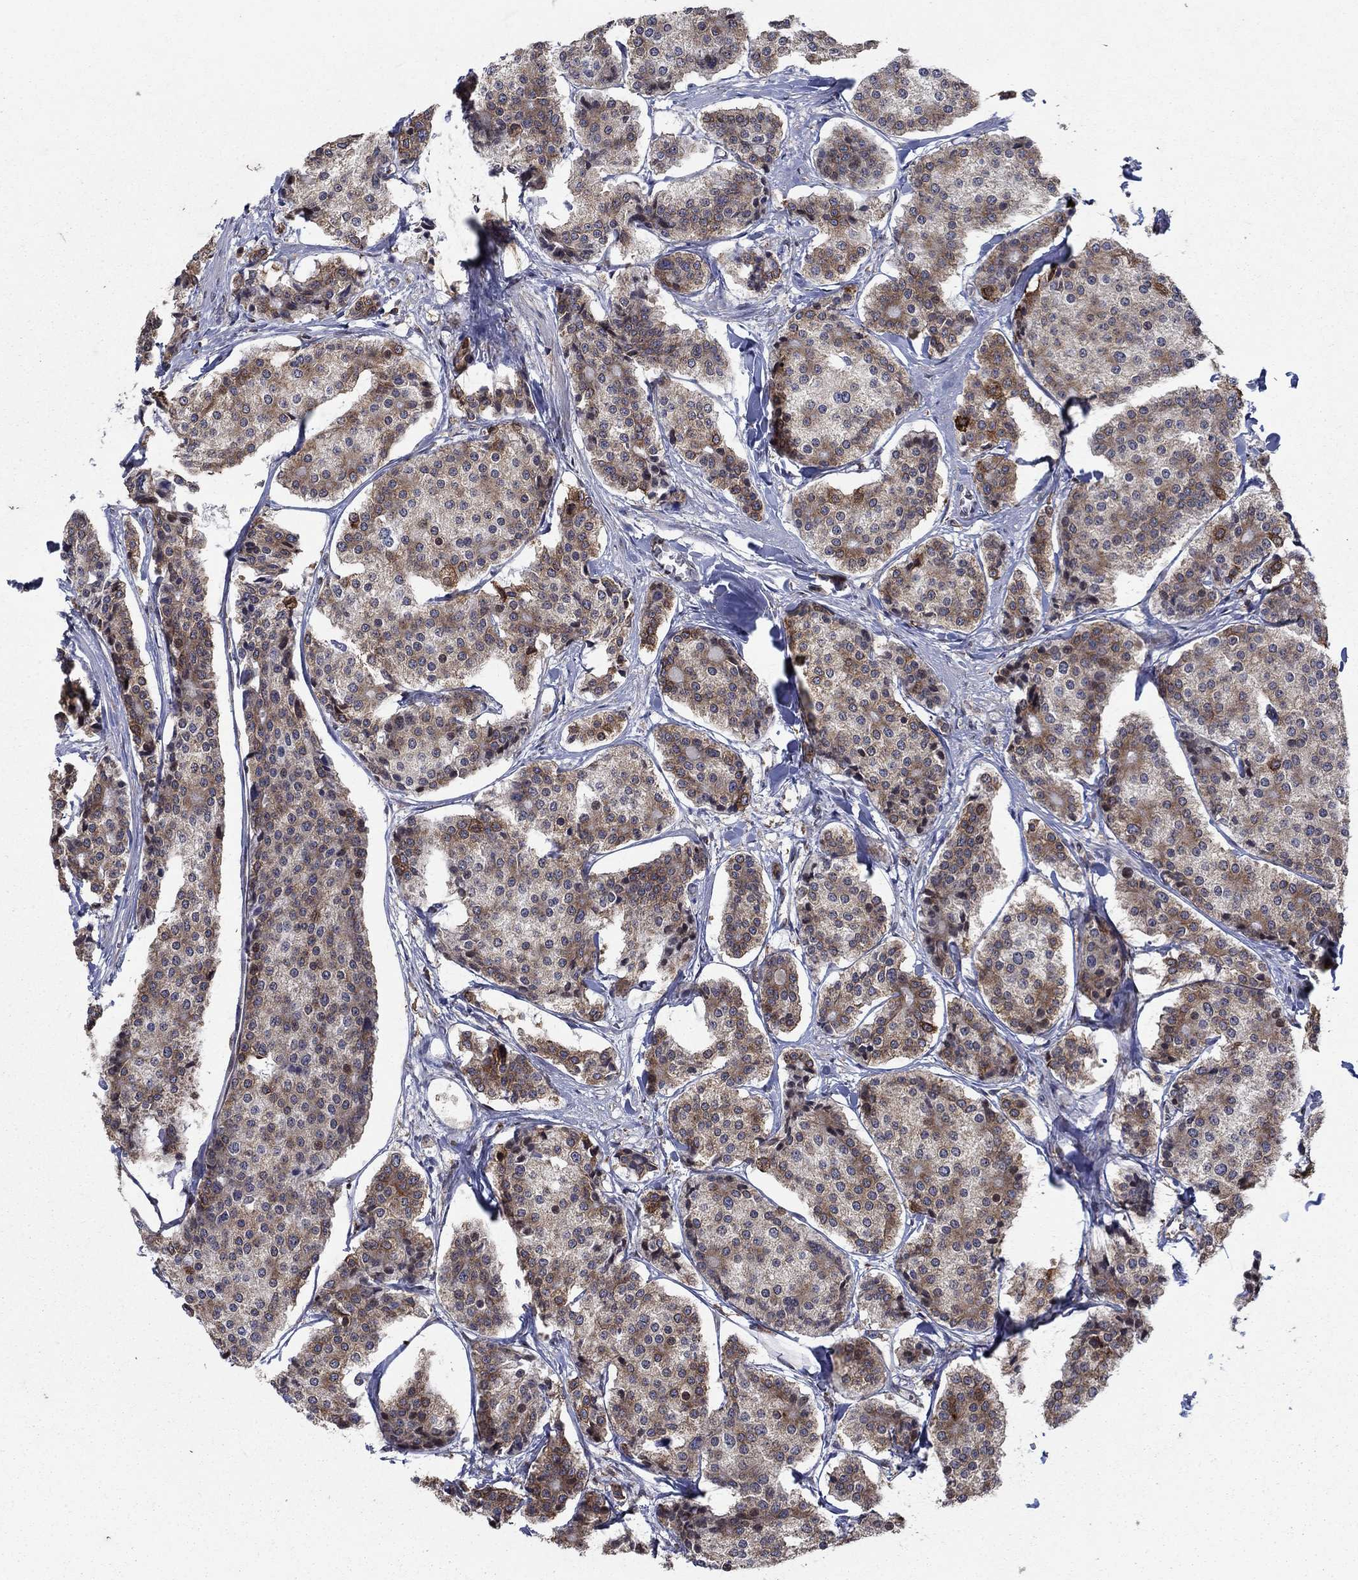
{"staining": {"intensity": "moderate", "quantity": "<25%", "location": "cytoplasmic/membranous"}, "tissue": "carcinoid", "cell_type": "Tumor cells", "image_type": "cancer", "snomed": [{"axis": "morphology", "description": "Carcinoid, malignant, NOS"}, {"axis": "topography", "description": "Small intestine"}], "caption": "This image reveals malignant carcinoid stained with immunohistochemistry (IHC) to label a protein in brown. The cytoplasmic/membranous of tumor cells show moderate positivity for the protein. Nuclei are counter-stained blue.", "gene": "DHRS7", "patient": {"sex": "female", "age": 65}}